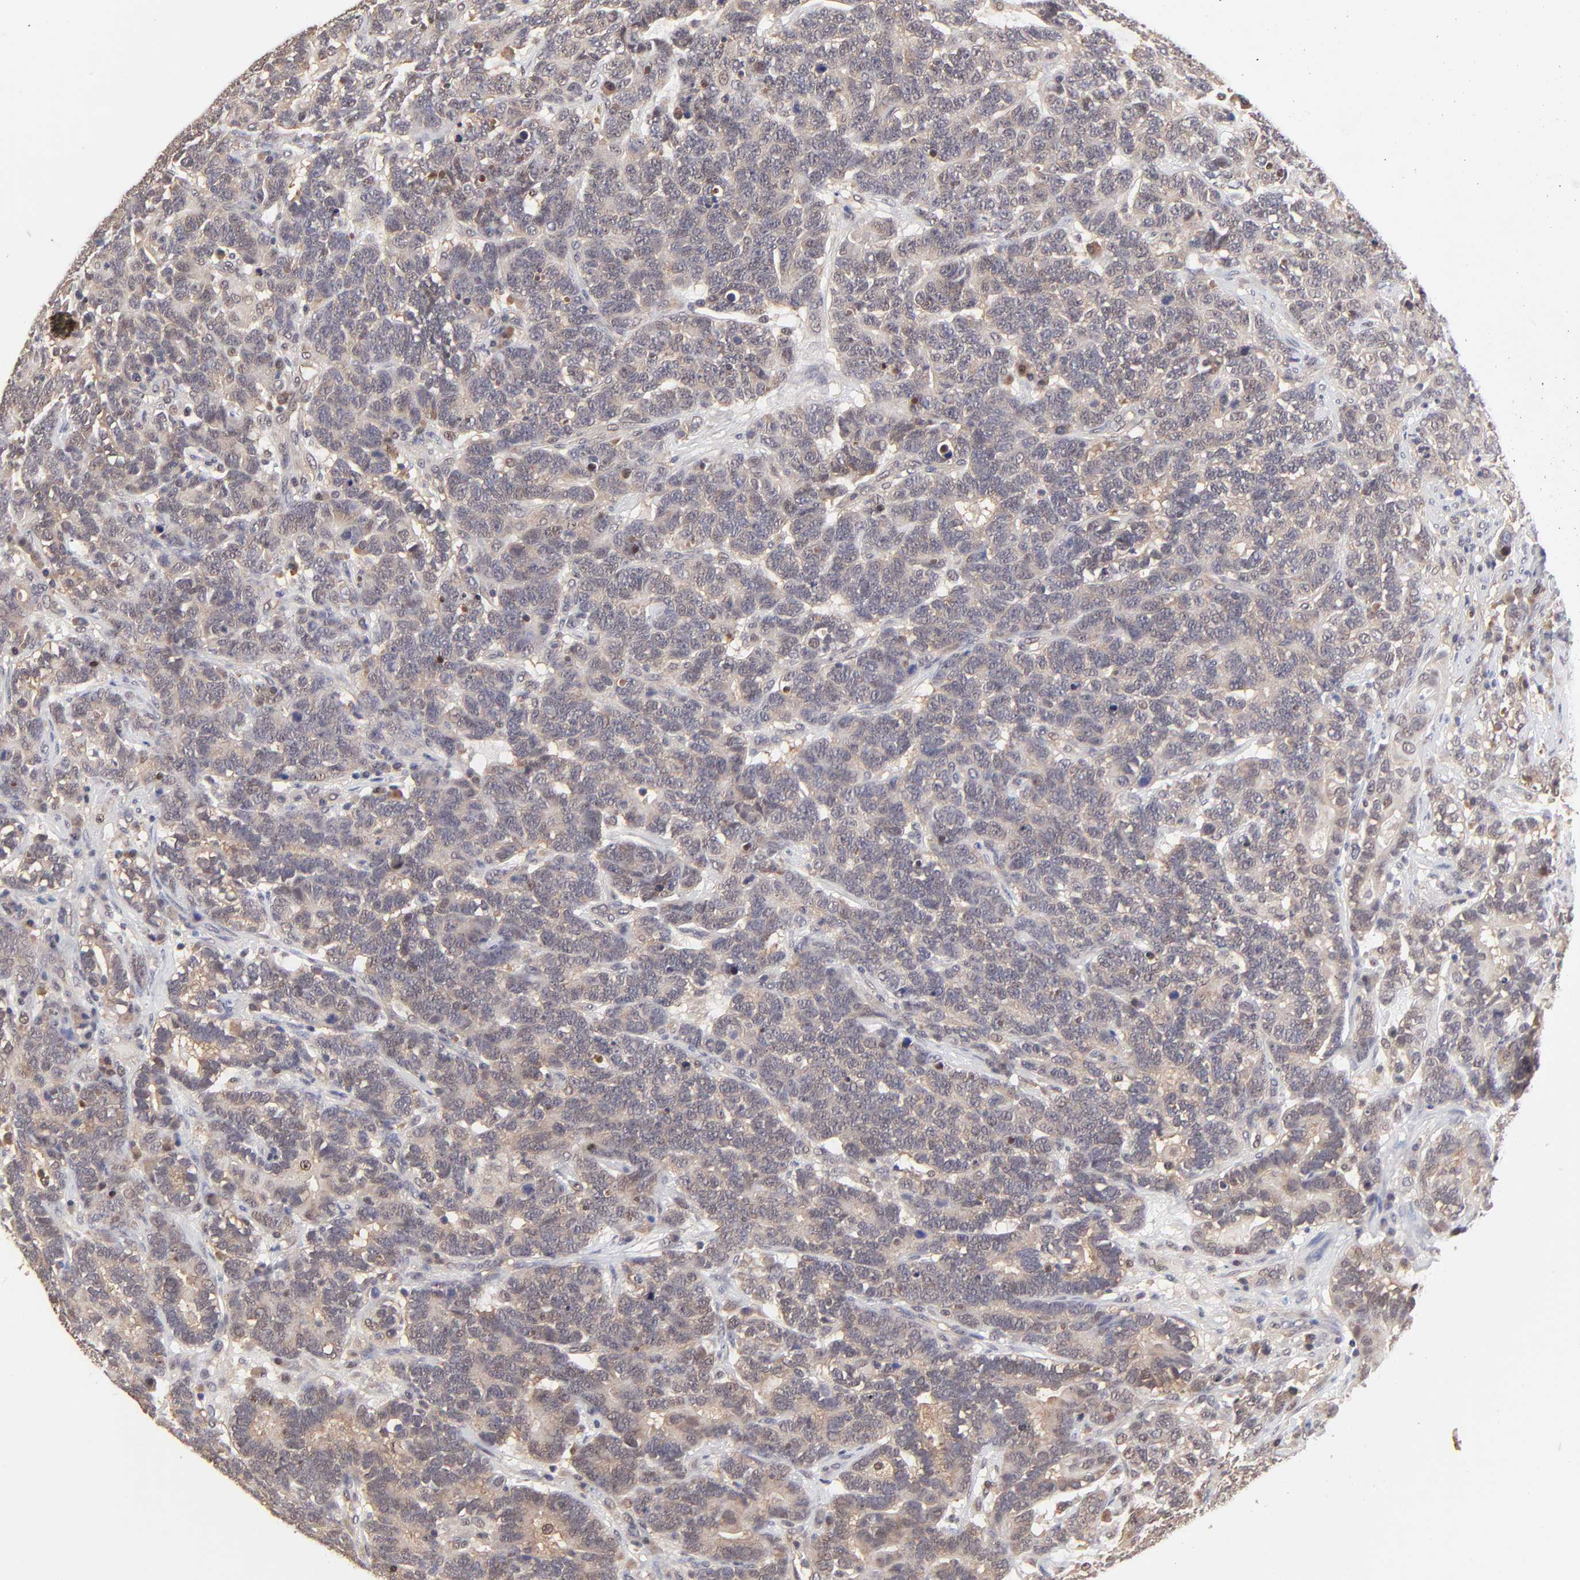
{"staining": {"intensity": "negative", "quantity": "none", "location": "none"}, "tissue": "testis cancer", "cell_type": "Tumor cells", "image_type": "cancer", "snomed": [{"axis": "morphology", "description": "Carcinoma, Embryonal, NOS"}, {"axis": "topography", "description": "Testis"}], "caption": "Immunohistochemistry of testis embryonal carcinoma shows no staining in tumor cells.", "gene": "PSMC4", "patient": {"sex": "male", "age": 26}}